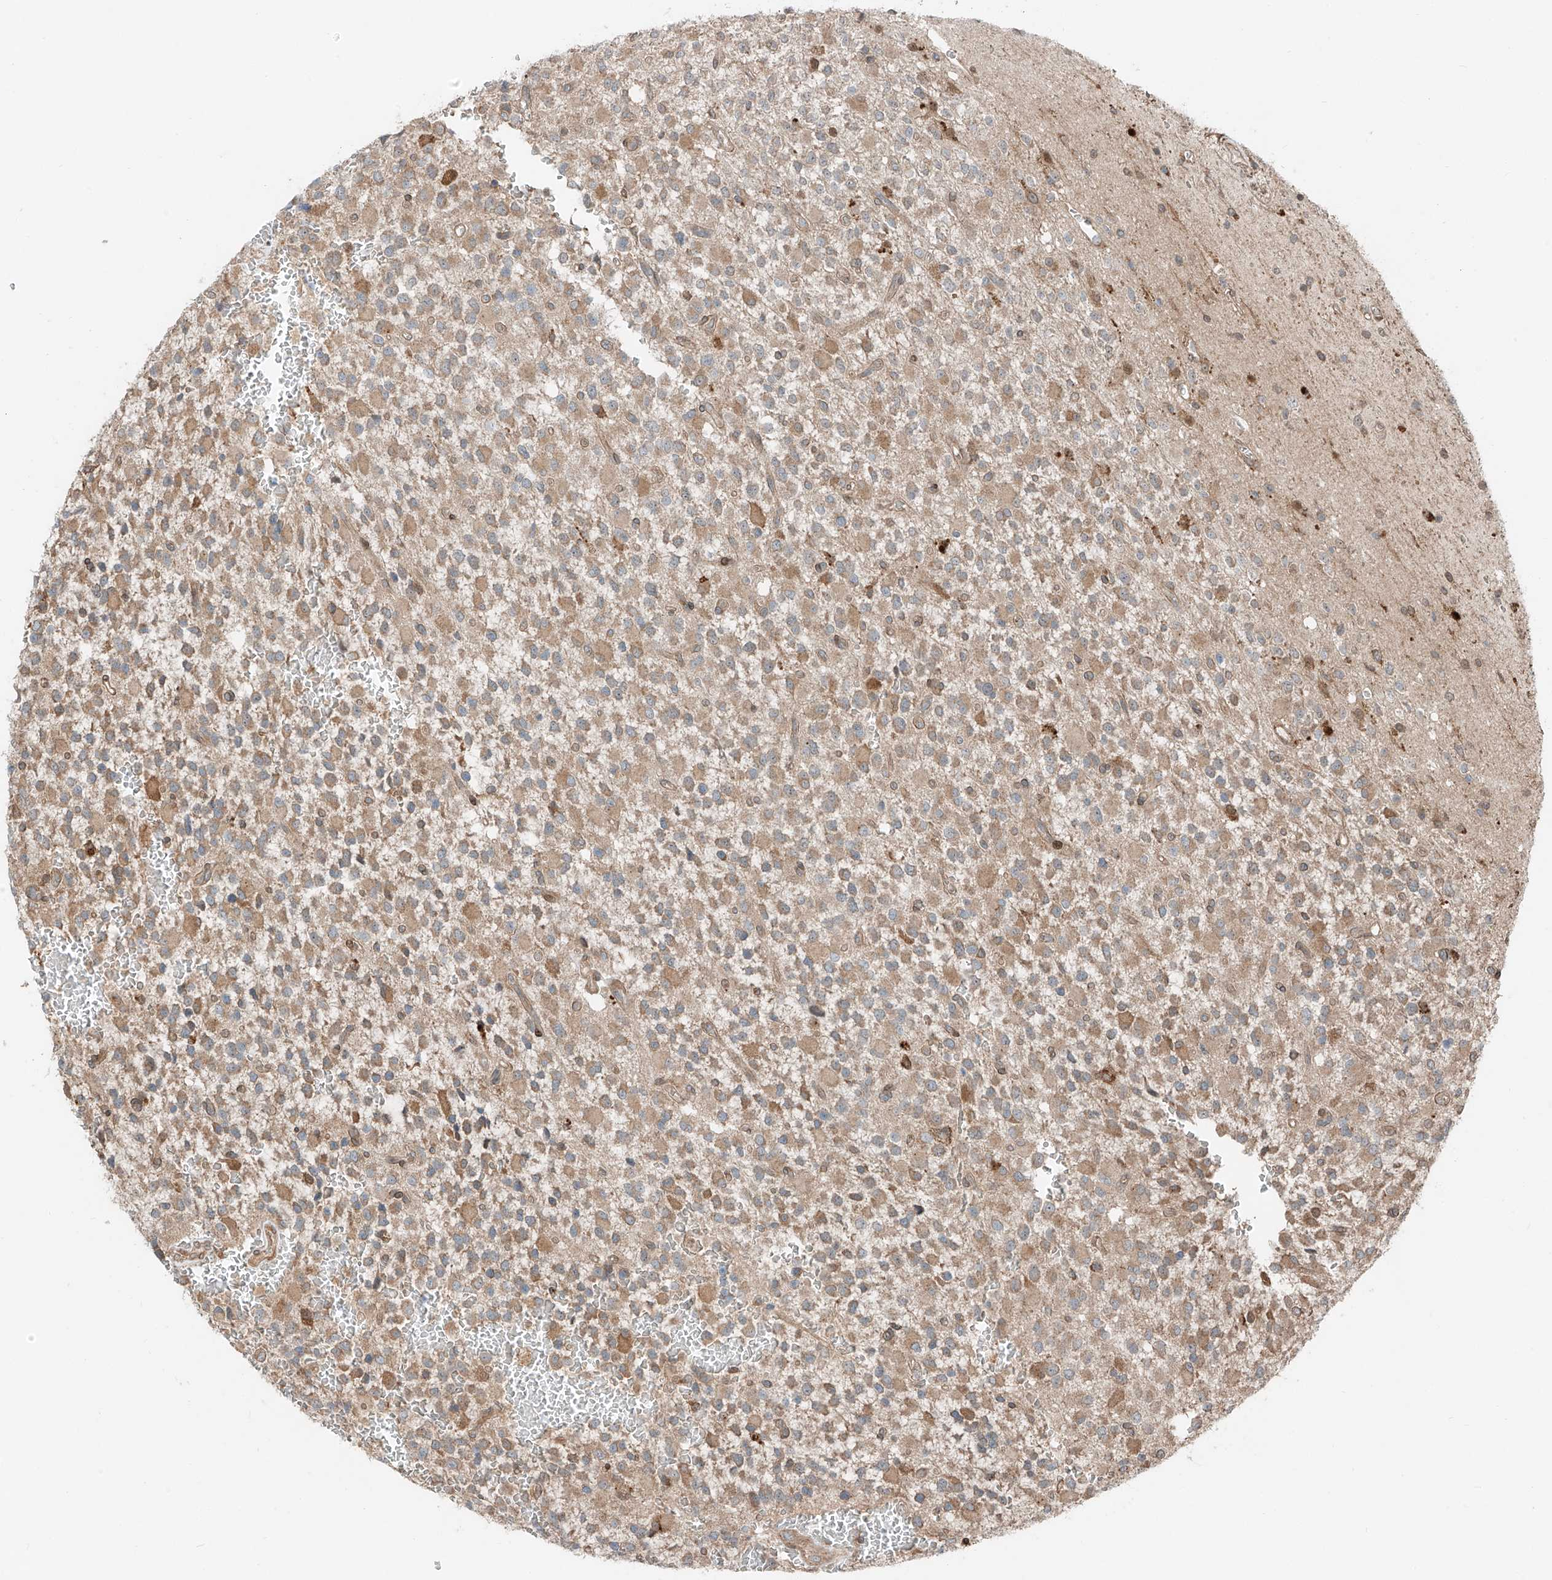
{"staining": {"intensity": "weak", "quantity": ">75%", "location": "cytoplasmic/membranous"}, "tissue": "glioma", "cell_type": "Tumor cells", "image_type": "cancer", "snomed": [{"axis": "morphology", "description": "Glioma, malignant, High grade"}, {"axis": "topography", "description": "Brain"}], "caption": "A micrograph of malignant glioma (high-grade) stained for a protein exhibits weak cytoplasmic/membranous brown staining in tumor cells.", "gene": "CEP162", "patient": {"sex": "male", "age": 34}}